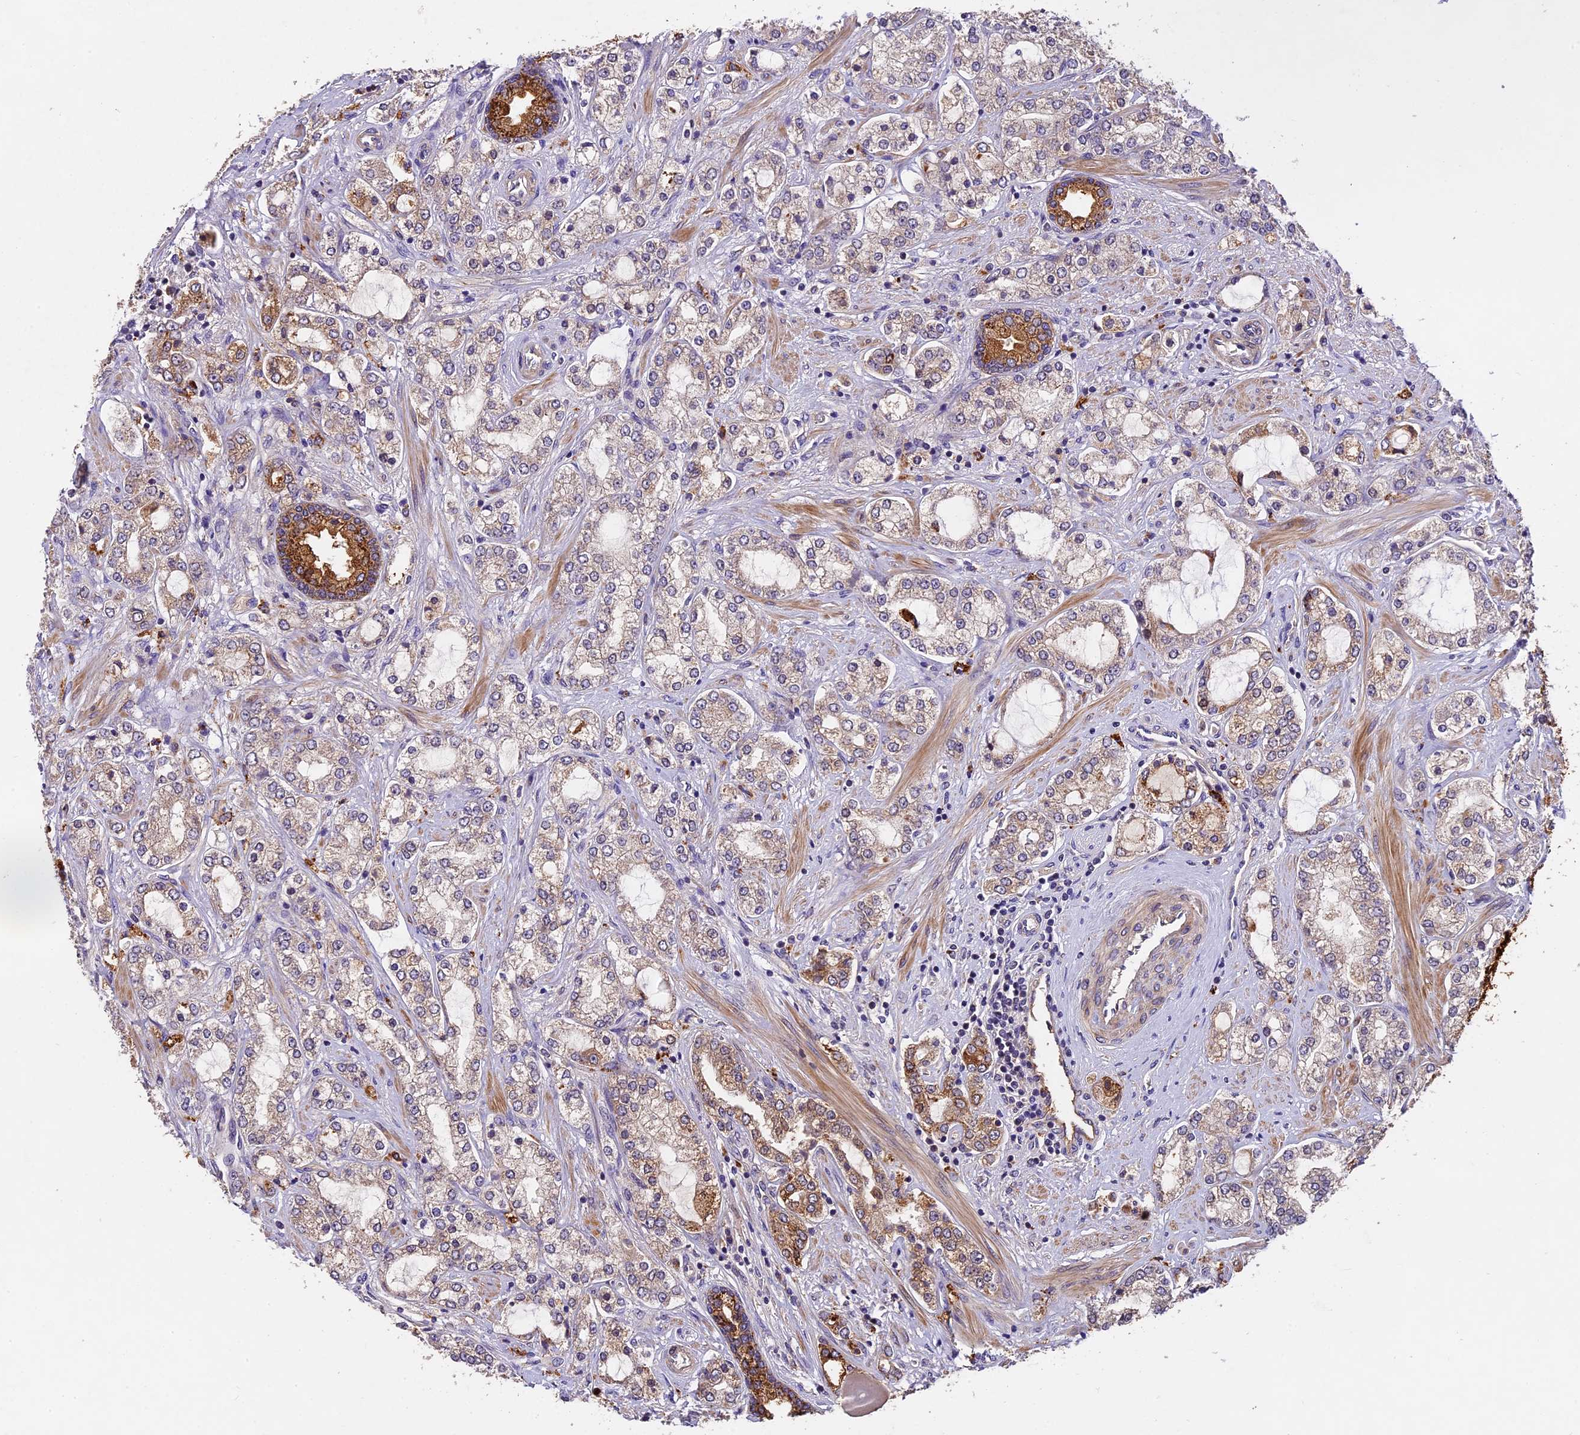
{"staining": {"intensity": "moderate", "quantity": "25%-75%", "location": "cytoplasmic/membranous"}, "tissue": "prostate cancer", "cell_type": "Tumor cells", "image_type": "cancer", "snomed": [{"axis": "morphology", "description": "Adenocarcinoma, High grade"}, {"axis": "topography", "description": "Prostate"}], "caption": "DAB immunohistochemical staining of human high-grade adenocarcinoma (prostate) reveals moderate cytoplasmic/membranous protein positivity in approximately 25%-75% of tumor cells.", "gene": "COPE", "patient": {"sex": "male", "age": 64}}